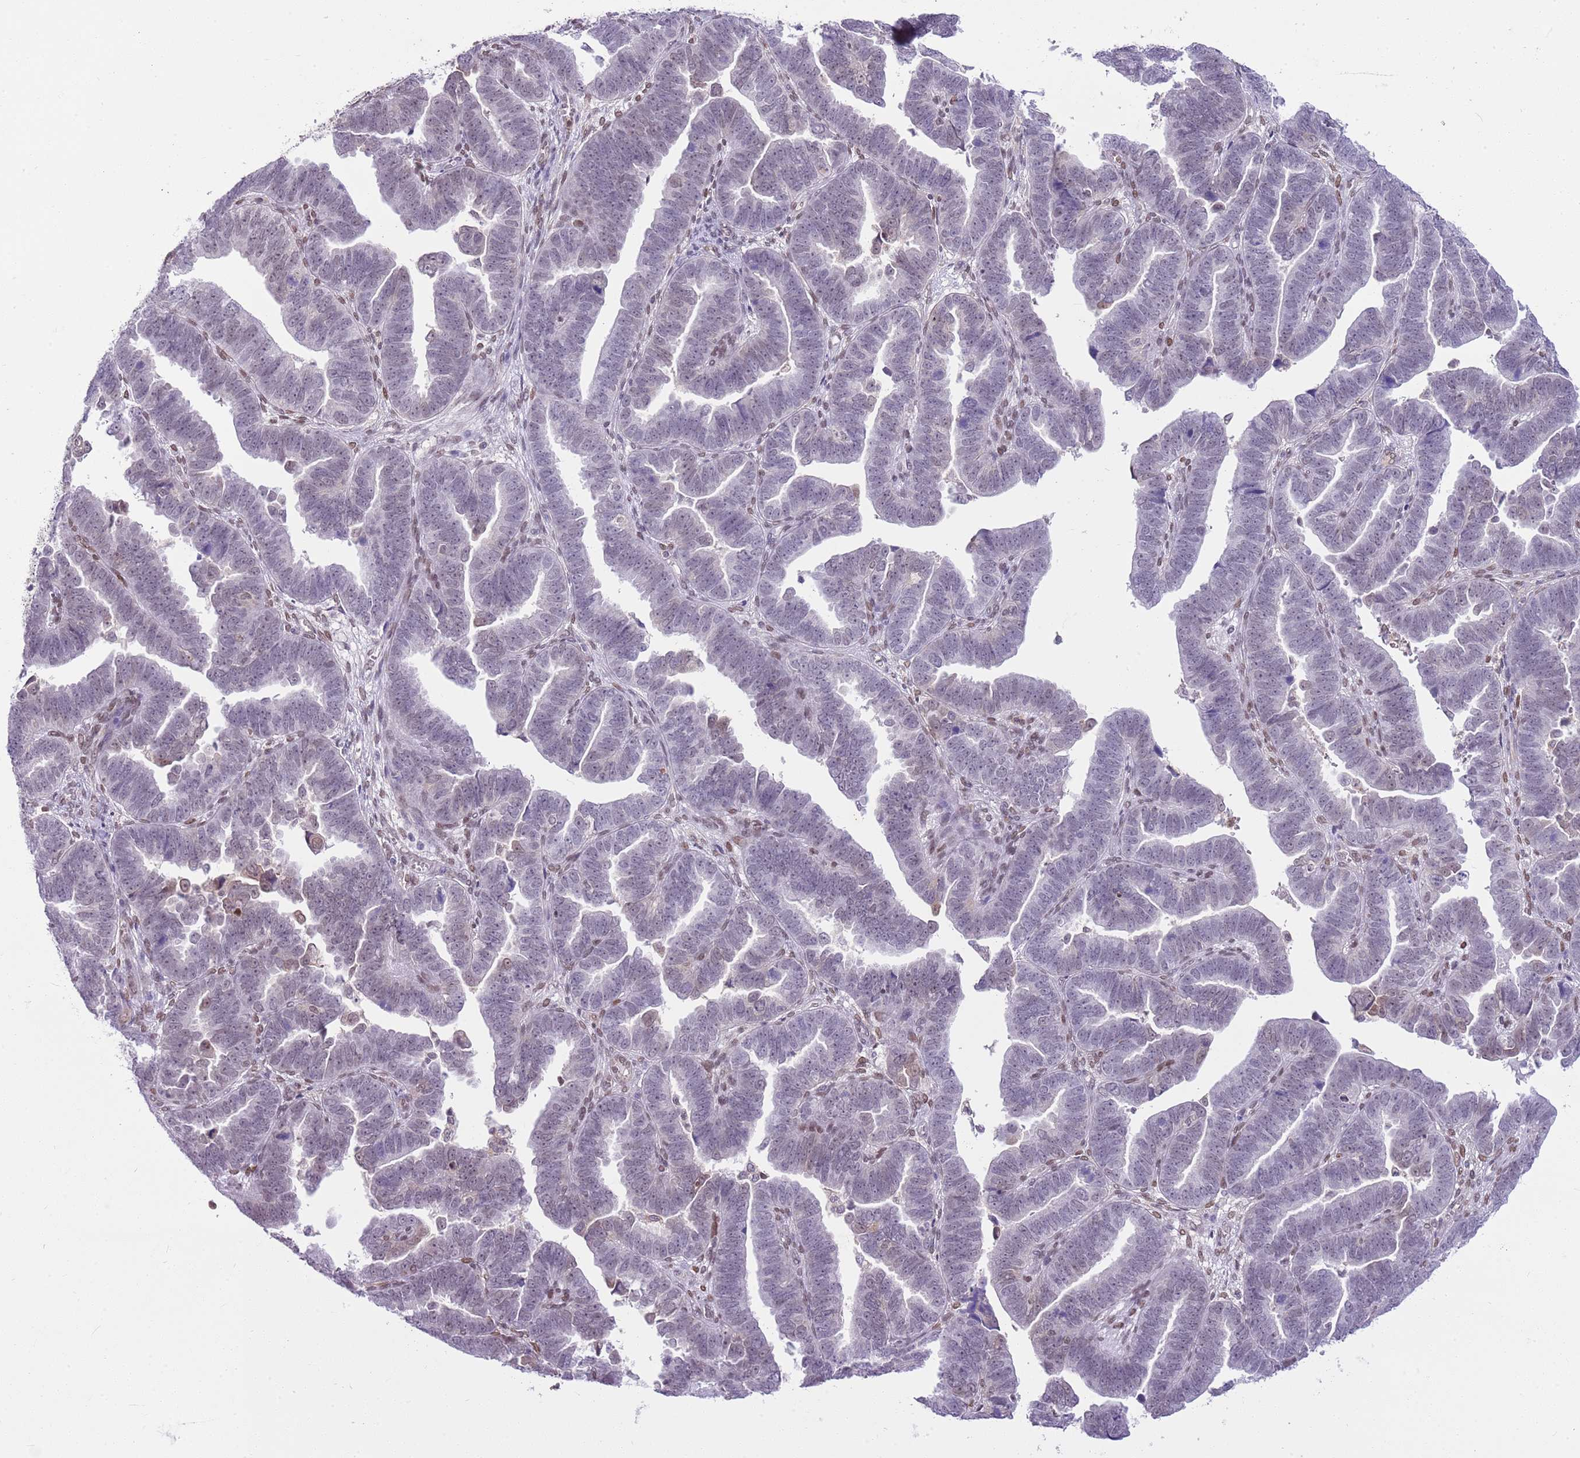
{"staining": {"intensity": "weak", "quantity": "<25%", "location": "nuclear"}, "tissue": "endometrial cancer", "cell_type": "Tumor cells", "image_type": "cancer", "snomed": [{"axis": "morphology", "description": "Adenocarcinoma, NOS"}, {"axis": "topography", "description": "Endometrium"}], "caption": "Endometrial adenocarcinoma stained for a protein using immunohistochemistry reveals no expression tumor cells.", "gene": "DHX32", "patient": {"sex": "female", "age": 75}}